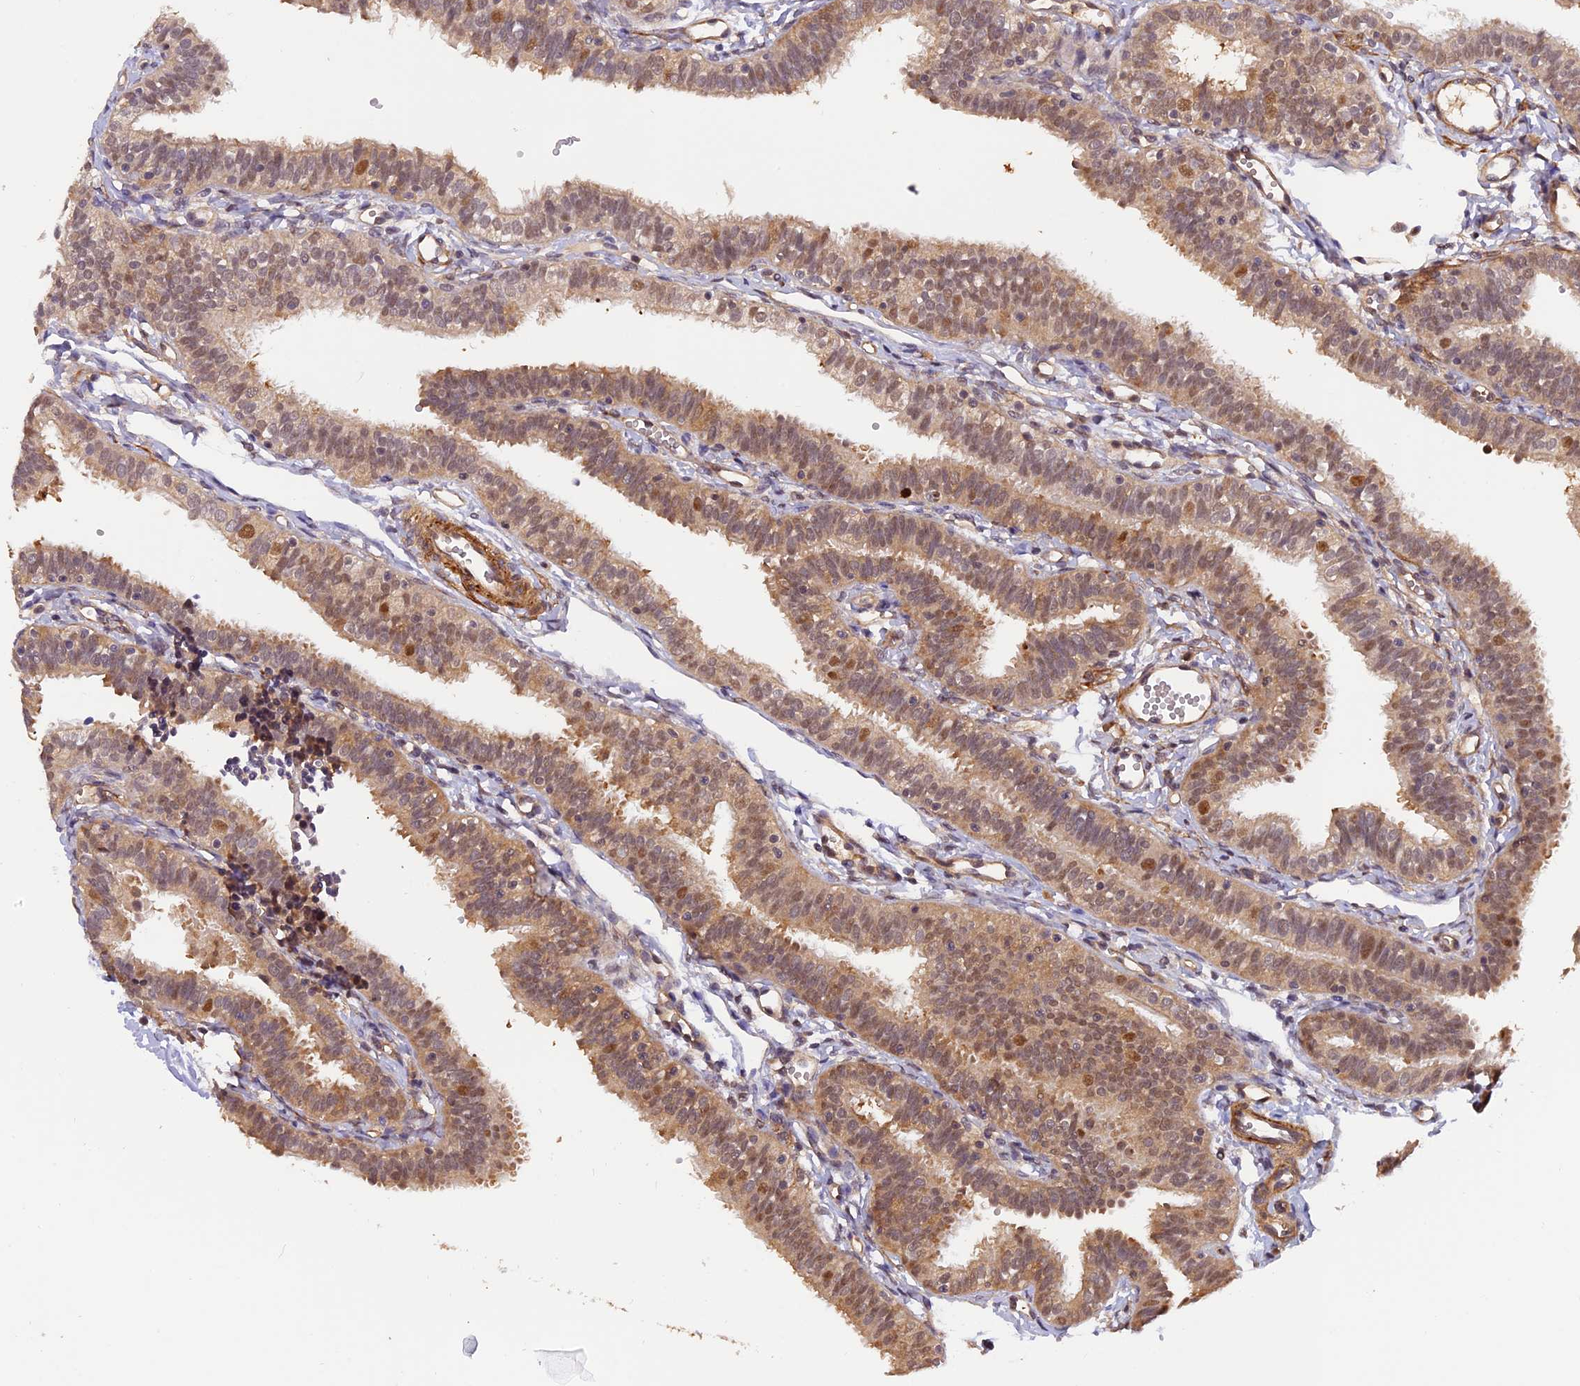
{"staining": {"intensity": "moderate", "quantity": ">75%", "location": "cytoplasmic/membranous,nuclear"}, "tissue": "fallopian tube", "cell_type": "Glandular cells", "image_type": "normal", "snomed": [{"axis": "morphology", "description": "Normal tissue, NOS"}, {"axis": "topography", "description": "Fallopian tube"}], "caption": "Moderate cytoplasmic/membranous,nuclear positivity for a protein is identified in about >75% of glandular cells of normal fallopian tube using immunohistochemistry (IHC).", "gene": "PSMB3", "patient": {"sex": "female", "age": 35}}